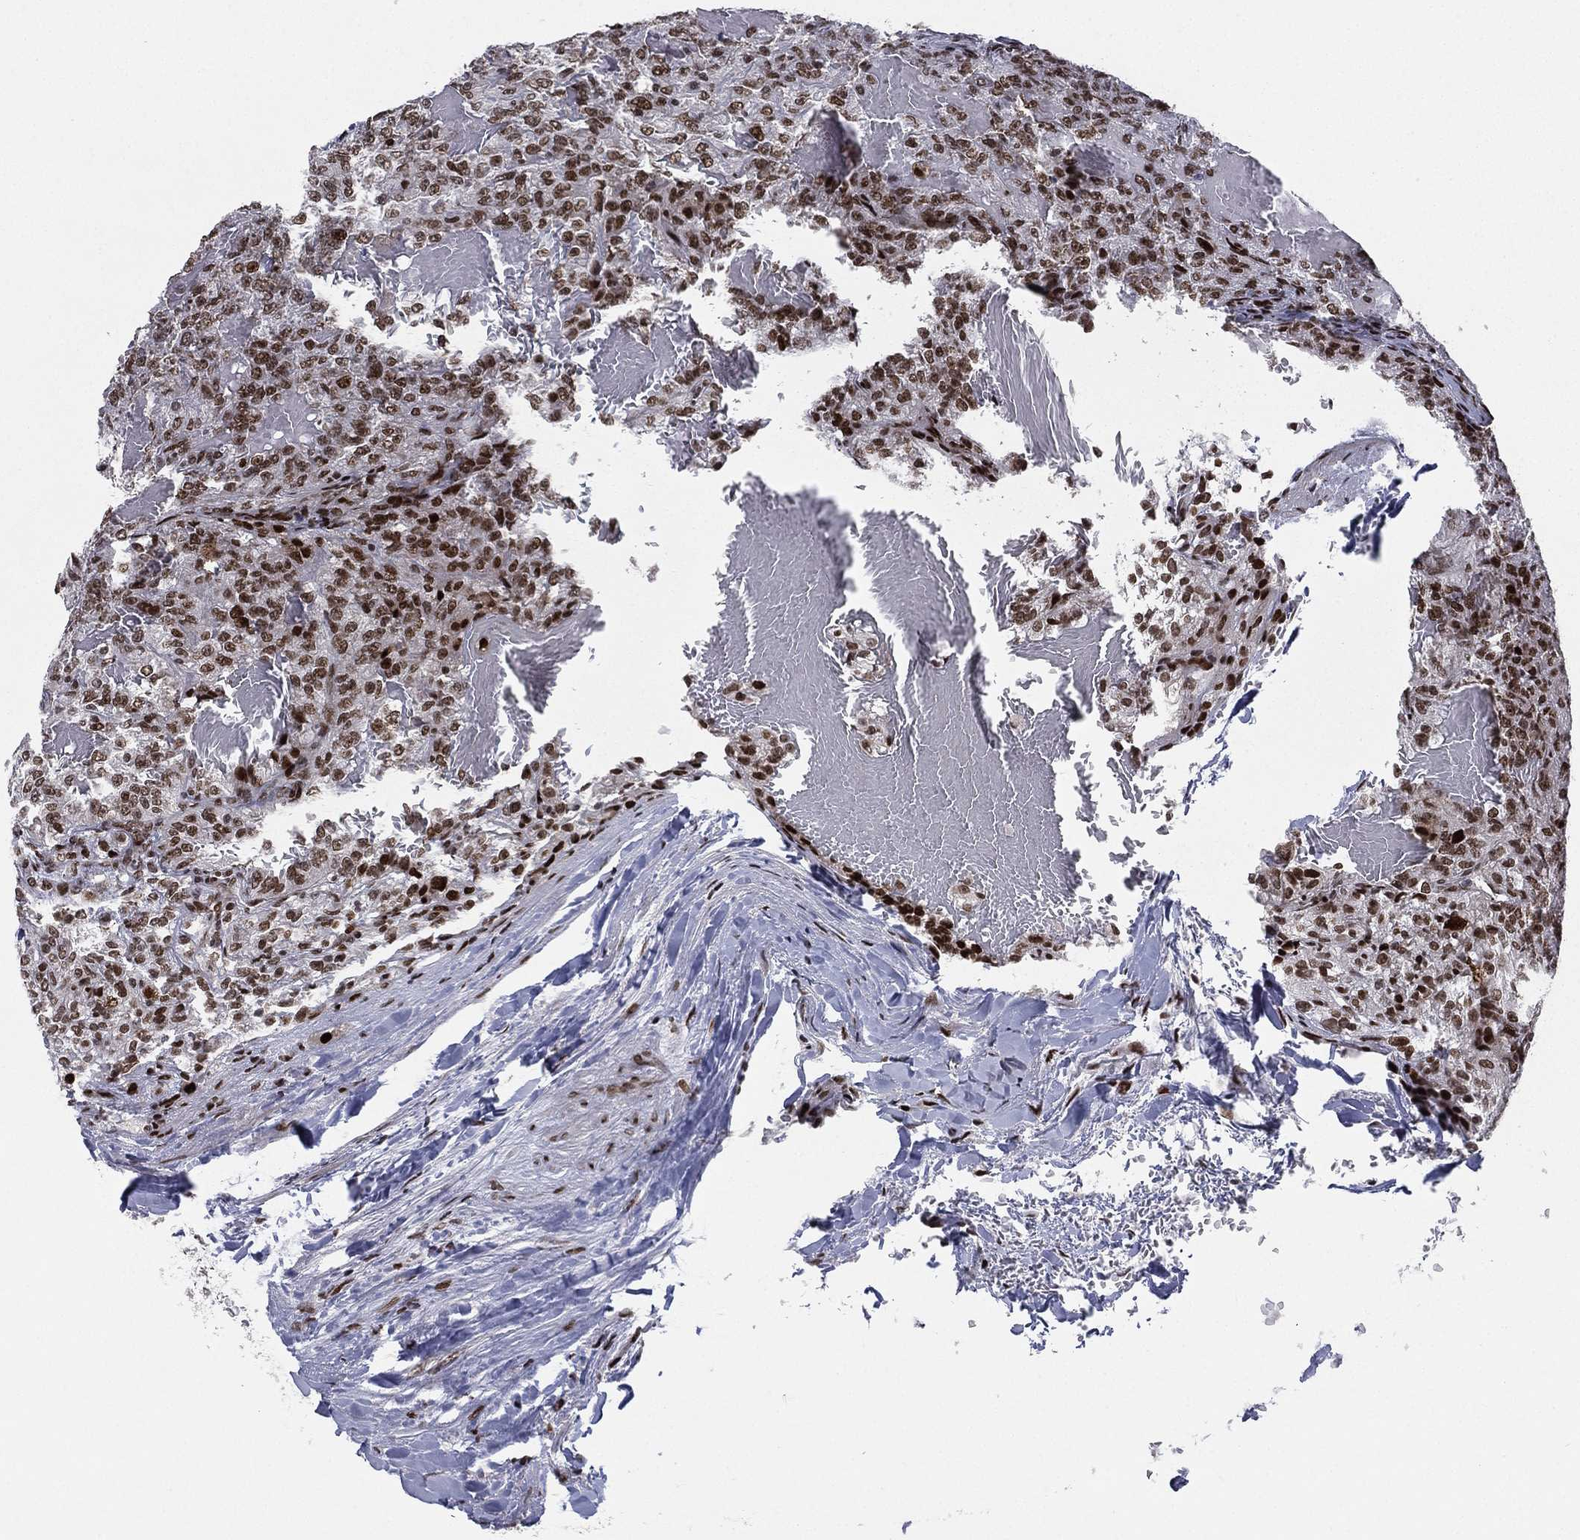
{"staining": {"intensity": "moderate", "quantity": ">75%", "location": "nuclear"}, "tissue": "renal cancer", "cell_type": "Tumor cells", "image_type": "cancer", "snomed": [{"axis": "morphology", "description": "Adenocarcinoma, NOS"}, {"axis": "topography", "description": "Kidney"}], "caption": "Immunohistochemical staining of human renal cancer (adenocarcinoma) reveals moderate nuclear protein staining in approximately >75% of tumor cells.", "gene": "RTF1", "patient": {"sex": "female", "age": 63}}